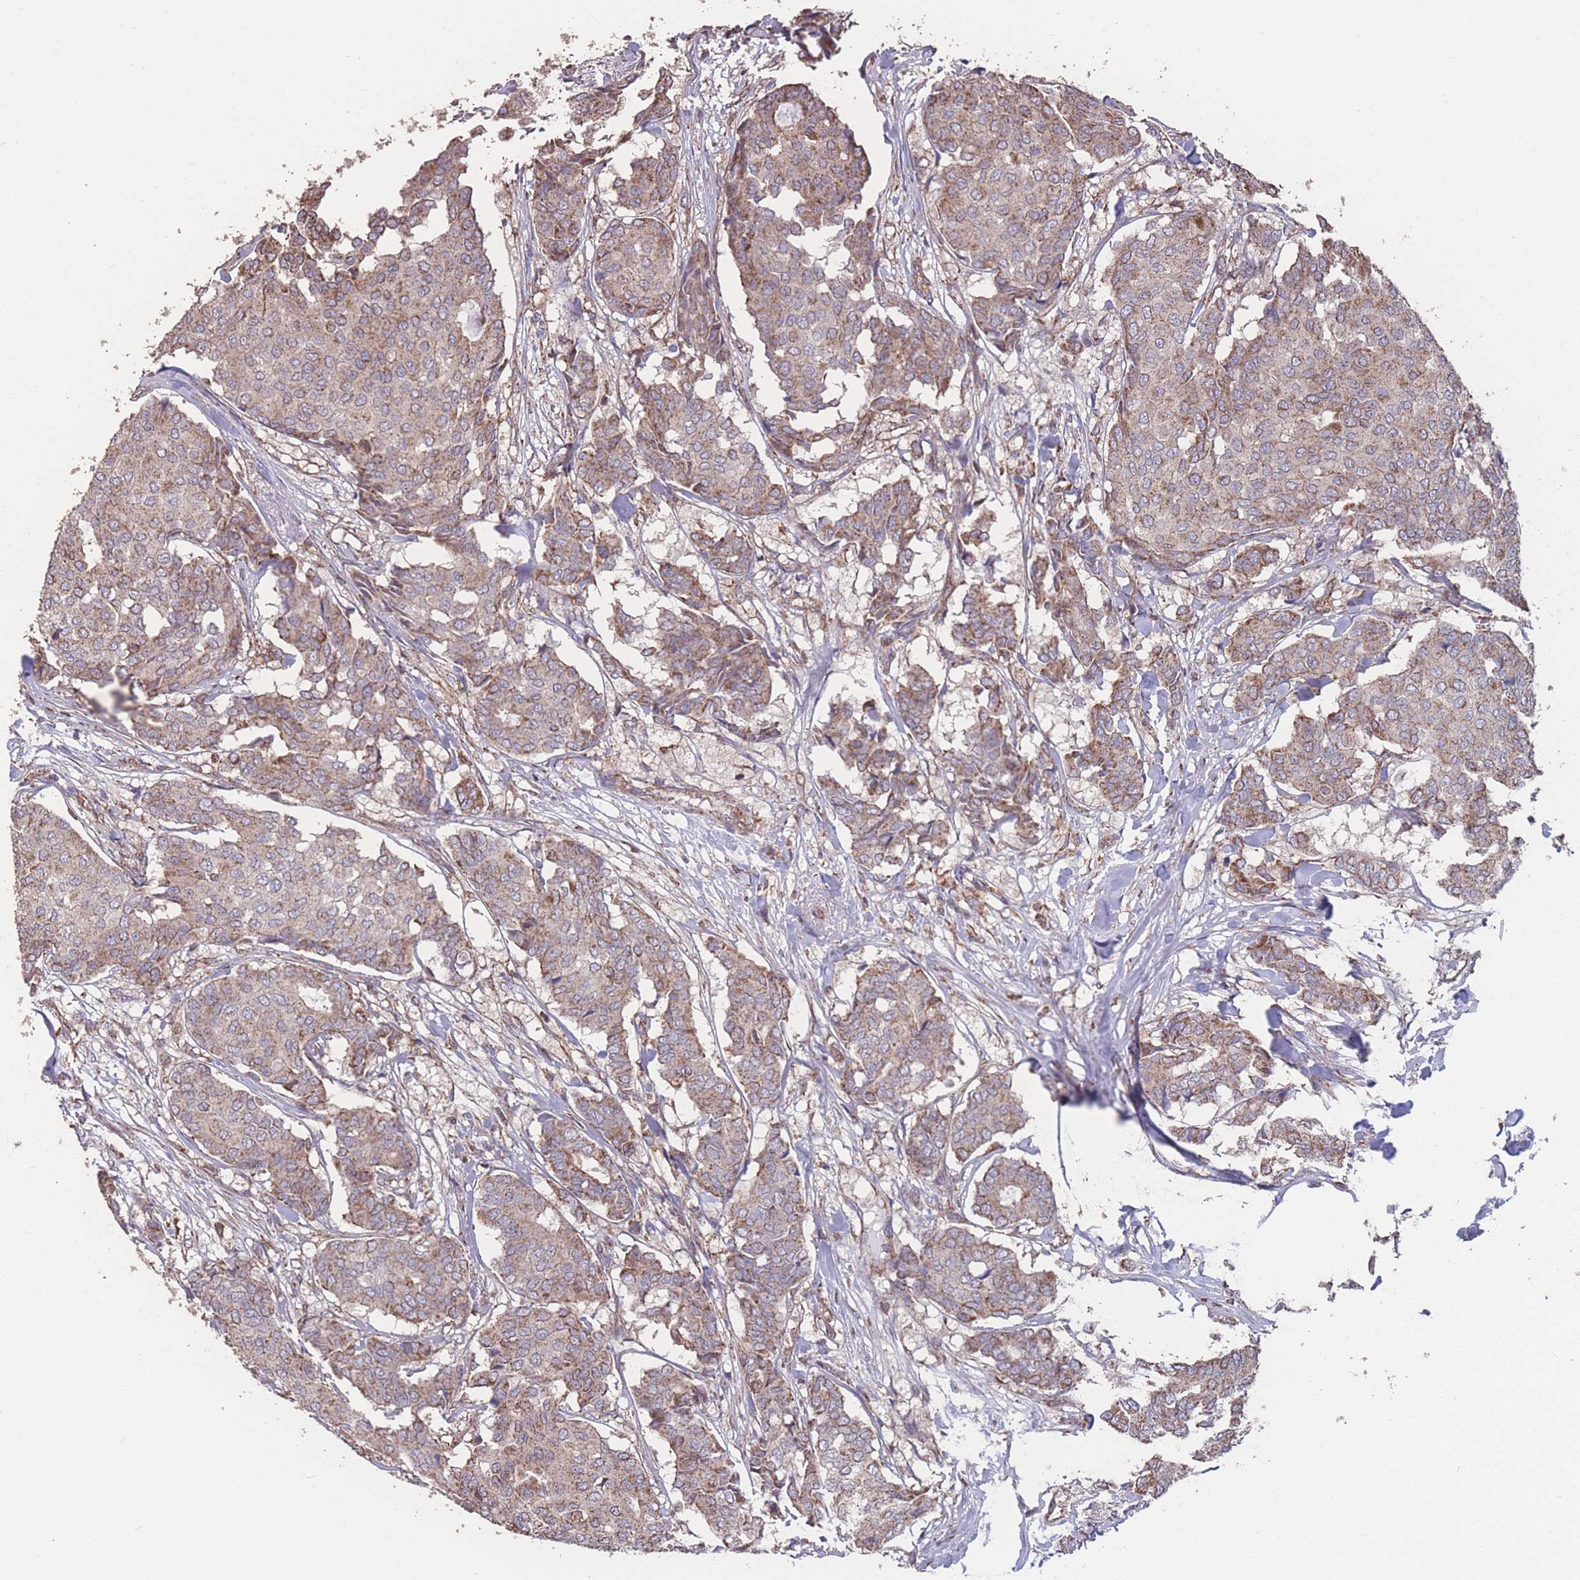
{"staining": {"intensity": "moderate", "quantity": ">75%", "location": "cytoplasmic/membranous"}, "tissue": "breast cancer", "cell_type": "Tumor cells", "image_type": "cancer", "snomed": [{"axis": "morphology", "description": "Duct carcinoma"}, {"axis": "topography", "description": "Breast"}], "caption": "This image reveals IHC staining of breast cancer (invasive ductal carcinoma), with medium moderate cytoplasmic/membranous staining in about >75% of tumor cells.", "gene": "NUDT21", "patient": {"sex": "female", "age": 75}}